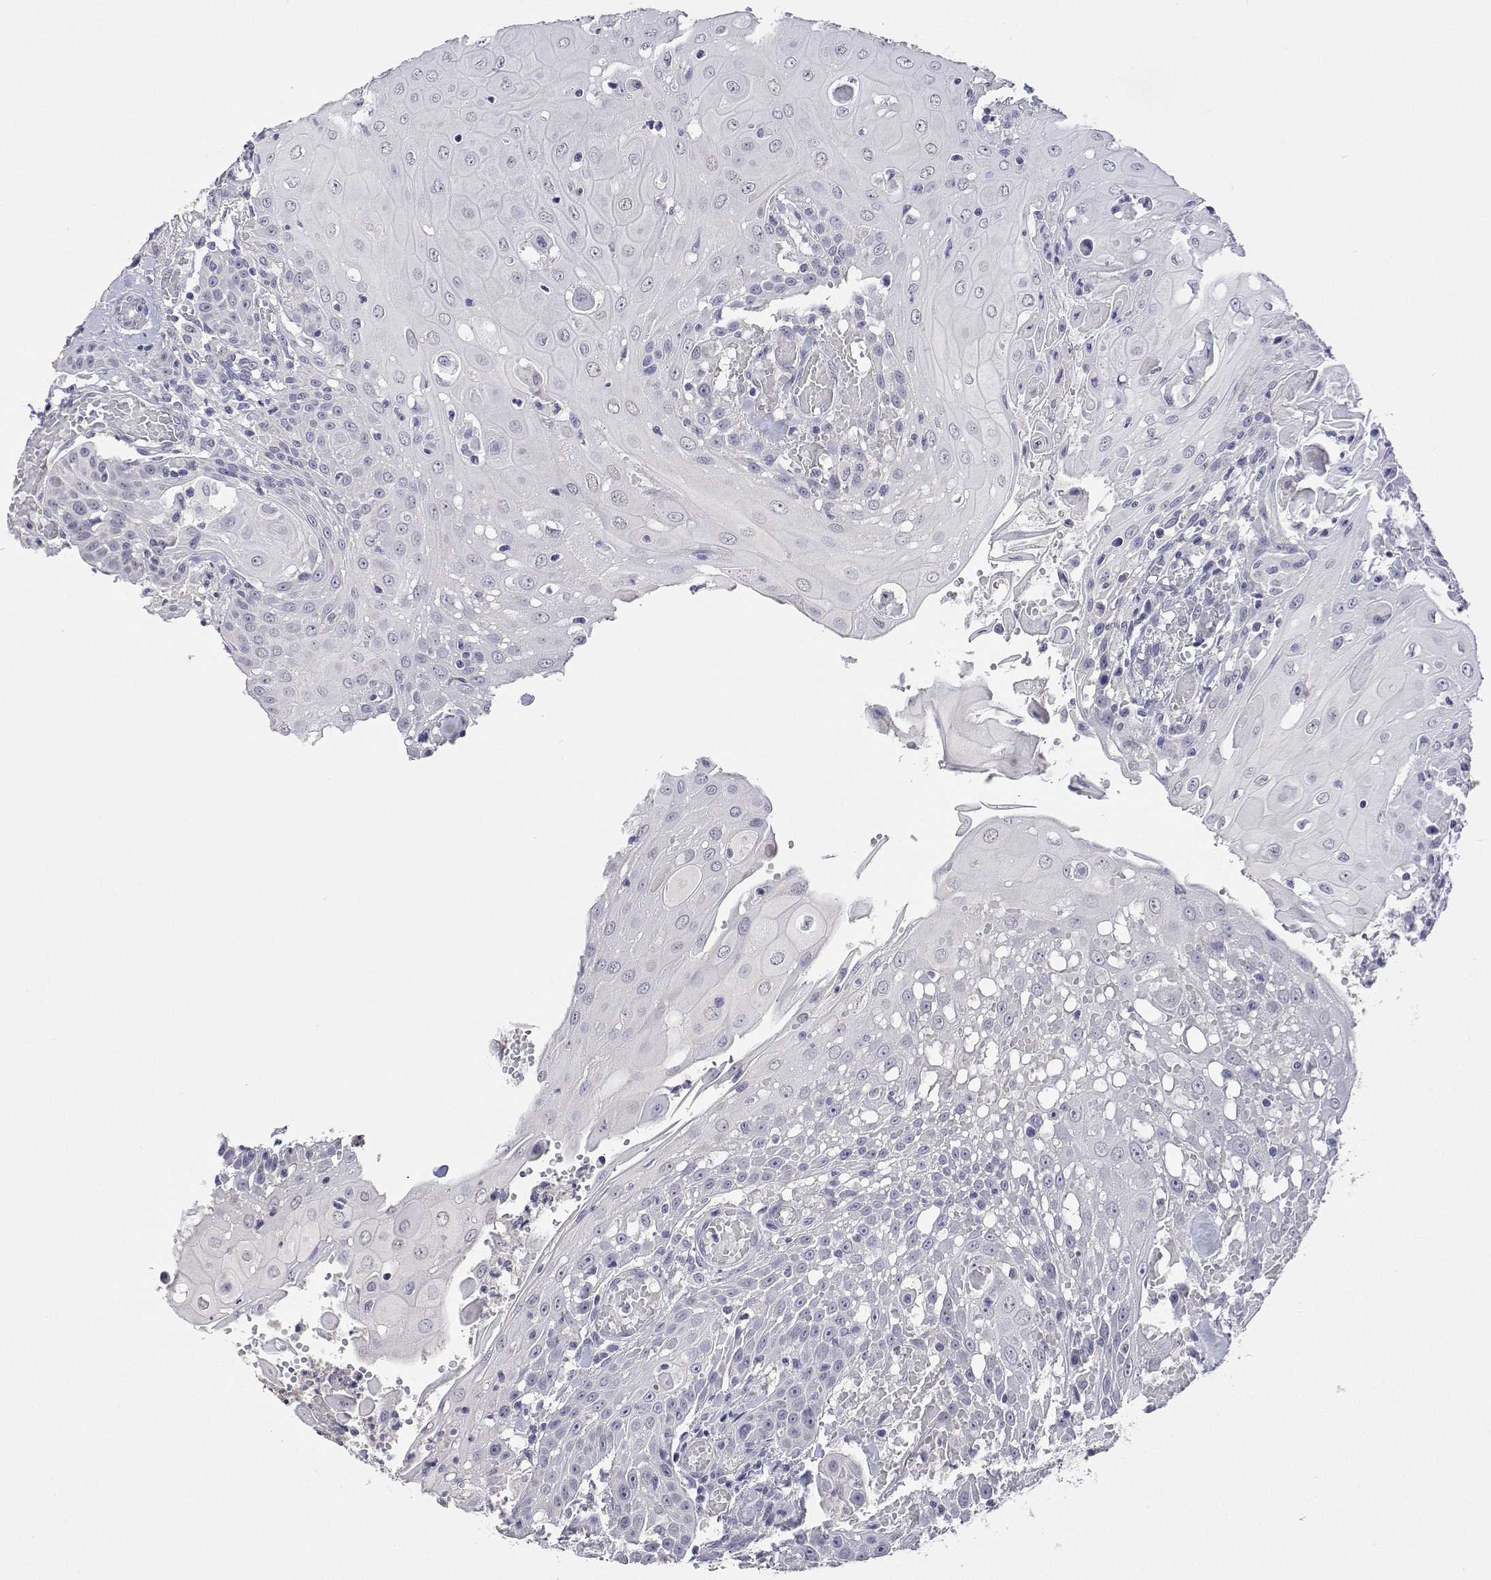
{"staining": {"intensity": "negative", "quantity": "none", "location": "none"}, "tissue": "head and neck cancer", "cell_type": "Tumor cells", "image_type": "cancer", "snomed": [{"axis": "morphology", "description": "Normal tissue, NOS"}, {"axis": "morphology", "description": "Squamous cell carcinoma, NOS"}, {"axis": "topography", "description": "Oral tissue"}, {"axis": "topography", "description": "Head-Neck"}], "caption": "The image demonstrates no staining of tumor cells in head and neck cancer (squamous cell carcinoma).", "gene": "PLCB1", "patient": {"sex": "female", "age": 55}}